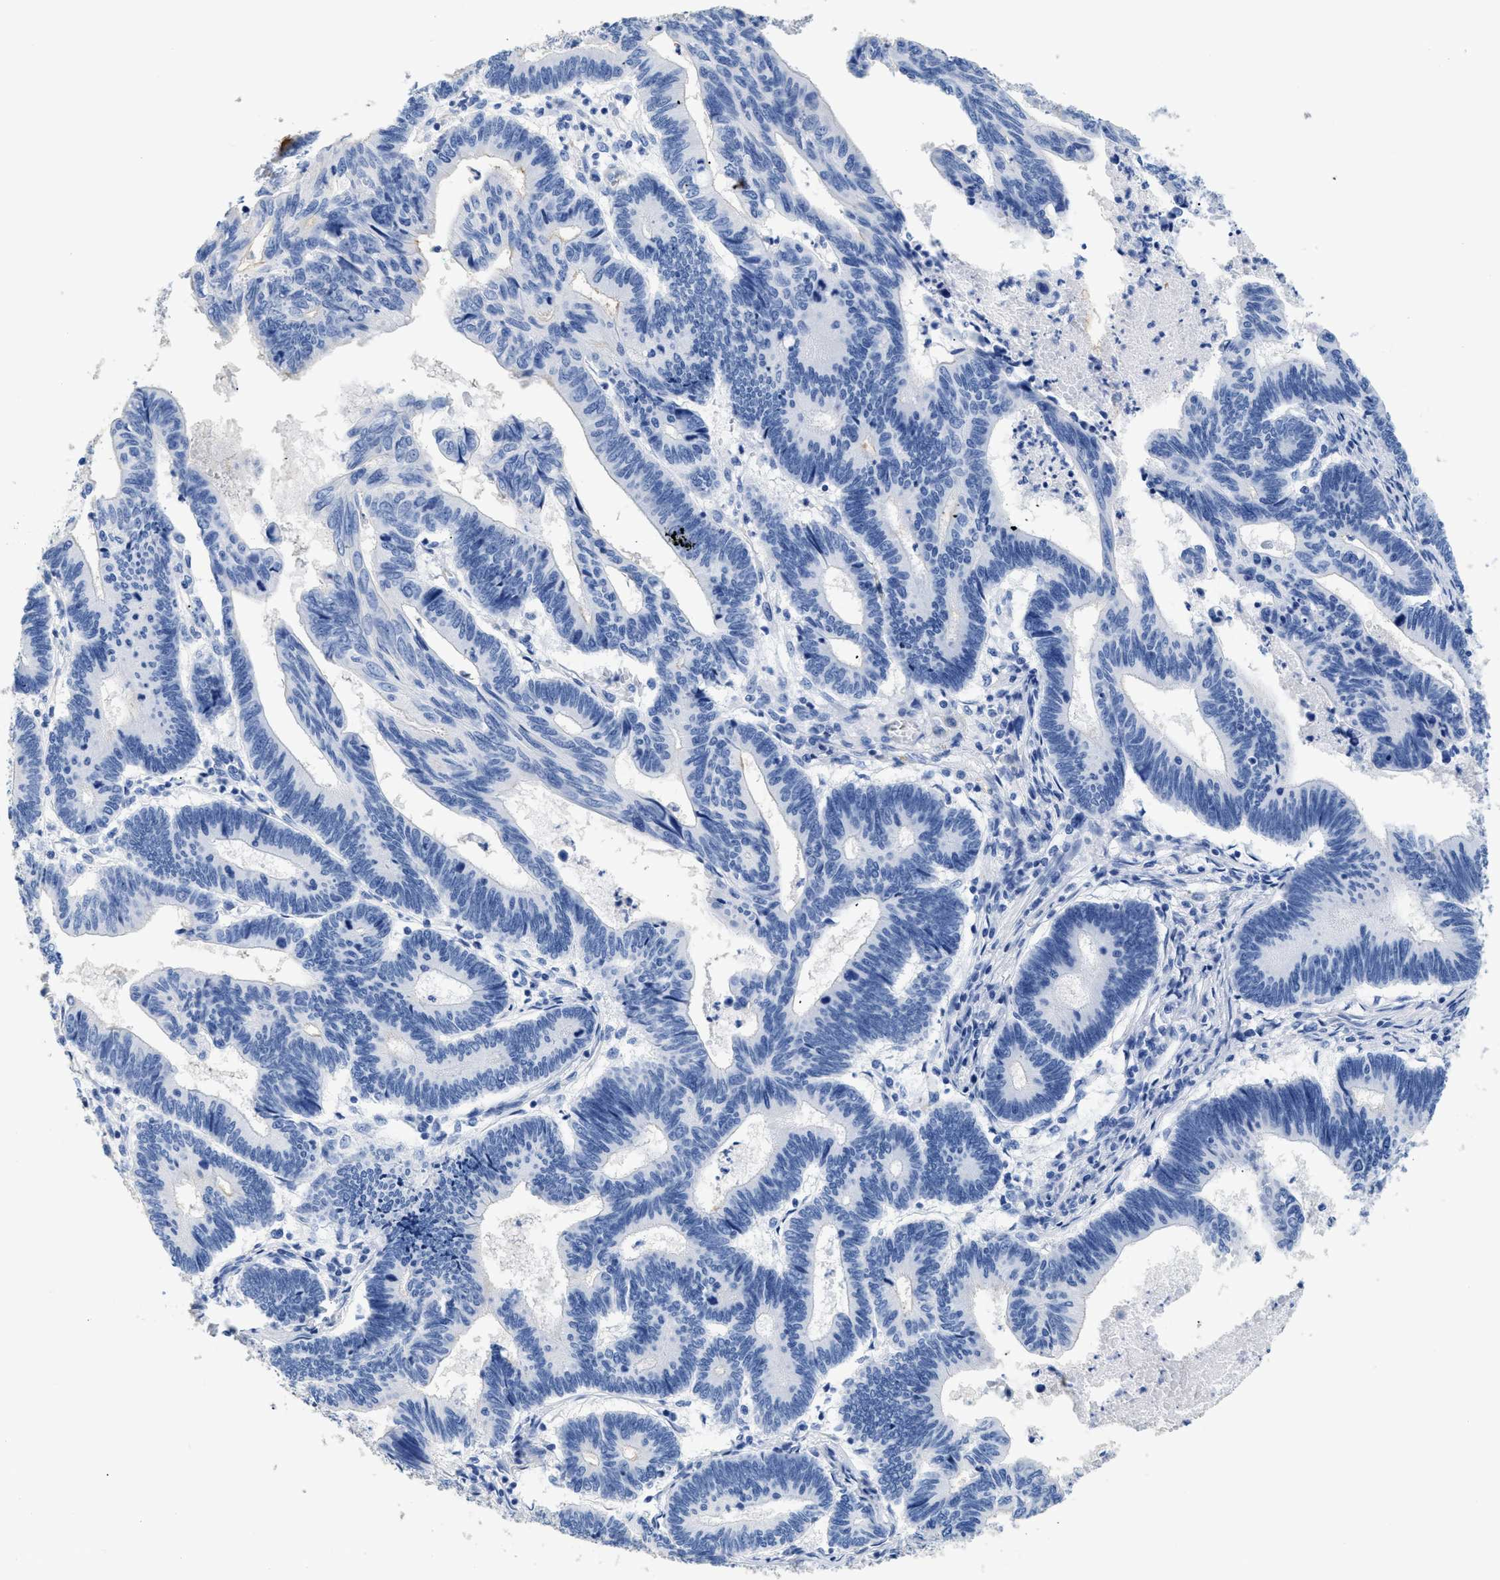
{"staining": {"intensity": "negative", "quantity": "none", "location": "none"}, "tissue": "pancreatic cancer", "cell_type": "Tumor cells", "image_type": "cancer", "snomed": [{"axis": "morphology", "description": "Adenocarcinoma, NOS"}, {"axis": "topography", "description": "Pancreas"}], "caption": "High magnification brightfield microscopy of pancreatic cancer stained with DAB (brown) and counterstained with hematoxylin (blue): tumor cells show no significant expression.", "gene": "DLC1", "patient": {"sex": "female", "age": 70}}